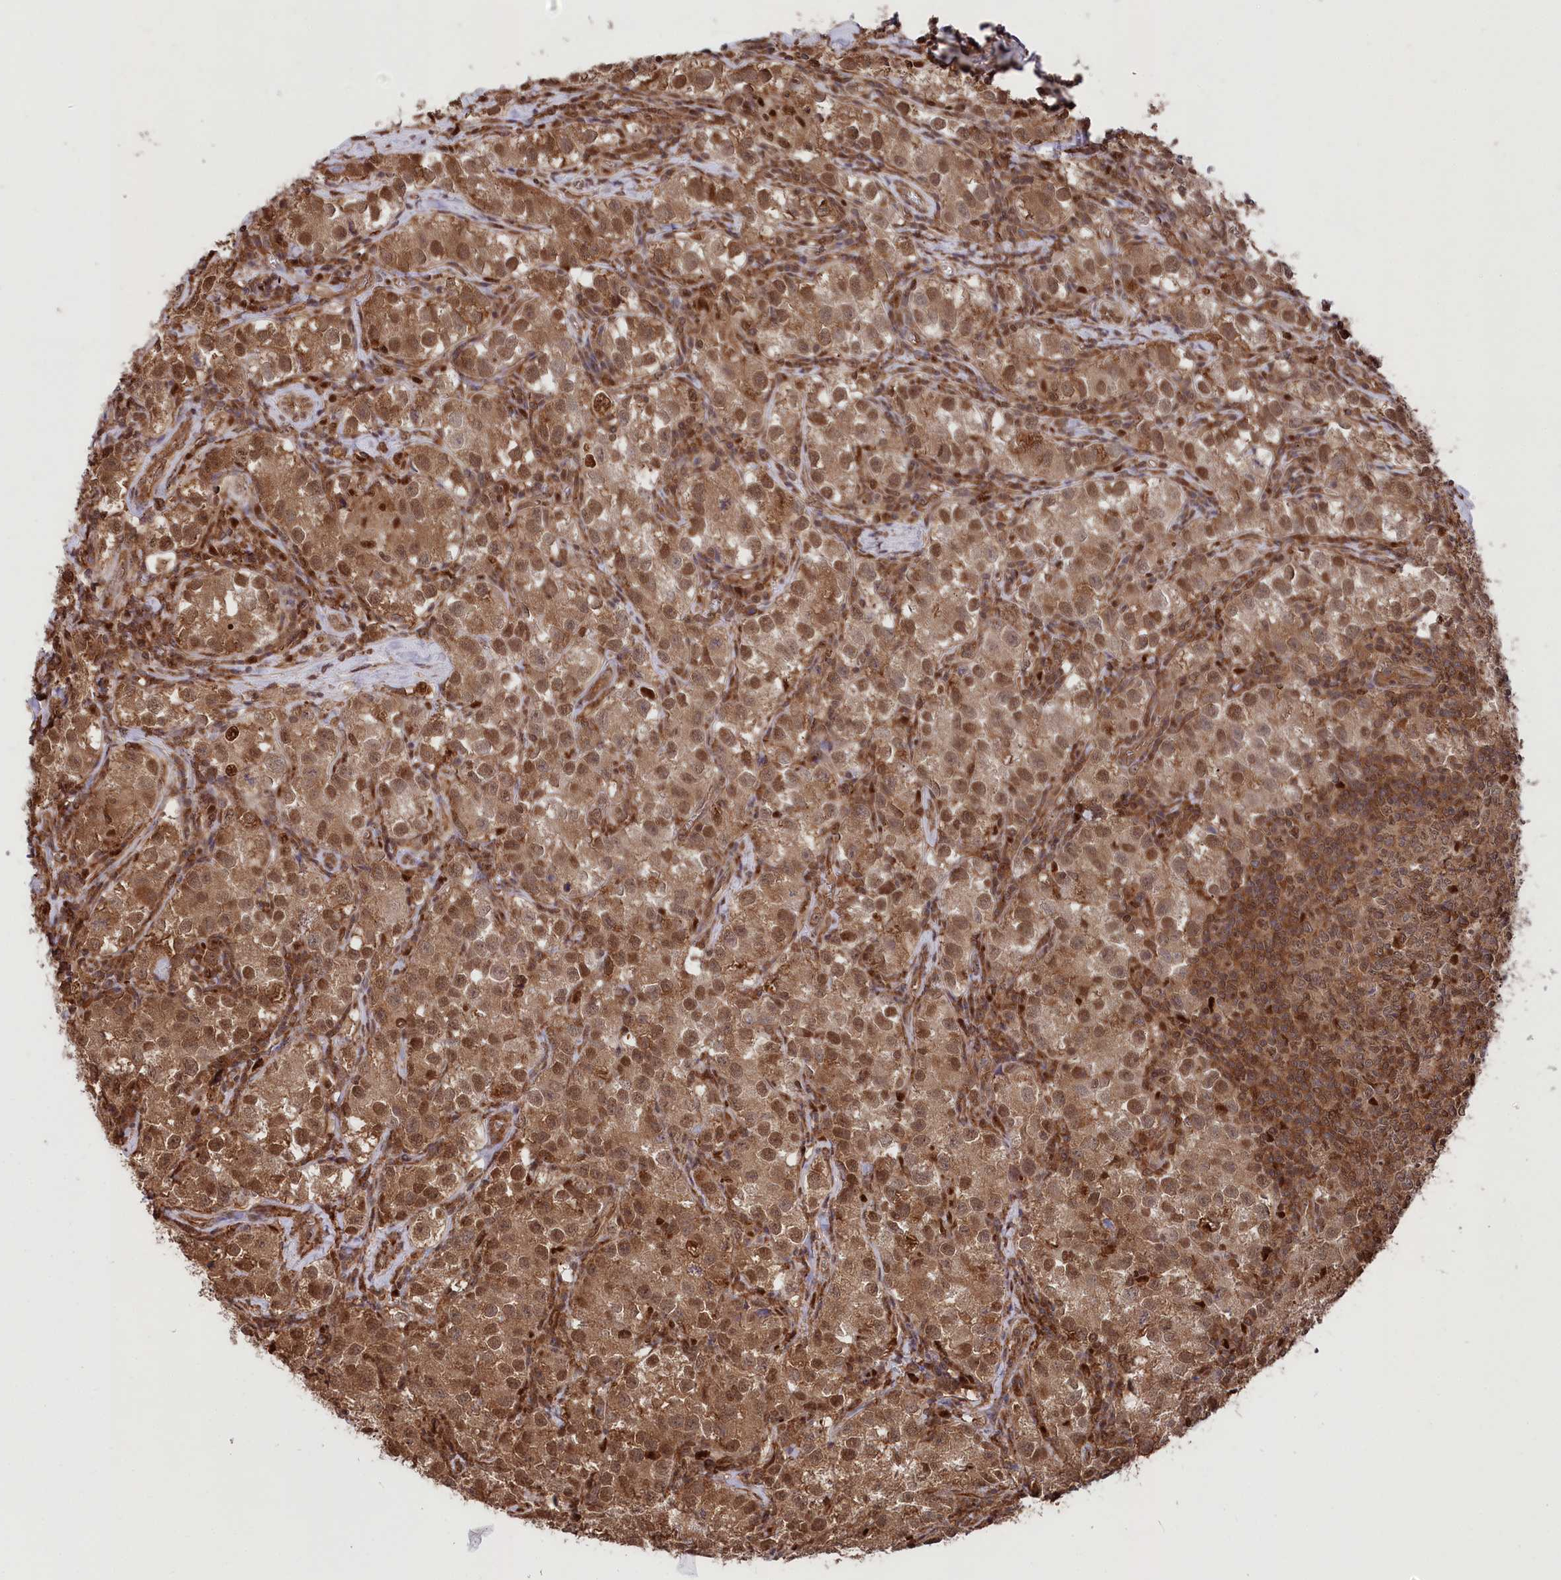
{"staining": {"intensity": "moderate", "quantity": ">75%", "location": "cytoplasmic/membranous,nuclear"}, "tissue": "testis cancer", "cell_type": "Tumor cells", "image_type": "cancer", "snomed": [{"axis": "morphology", "description": "Seminoma, NOS"}, {"axis": "morphology", "description": "Carcinoma, Embryonal, NOS"}, {"axis": "topography", "description": "Testis"}], "caption": "The image shows a brown stain indicating the presence of a protein in the cytoplasmic/membranous and nuclear of tumor cells in seminoma (testis).", "gene": "PSMA1", "patient": {"sex": "male", "age": 43}}